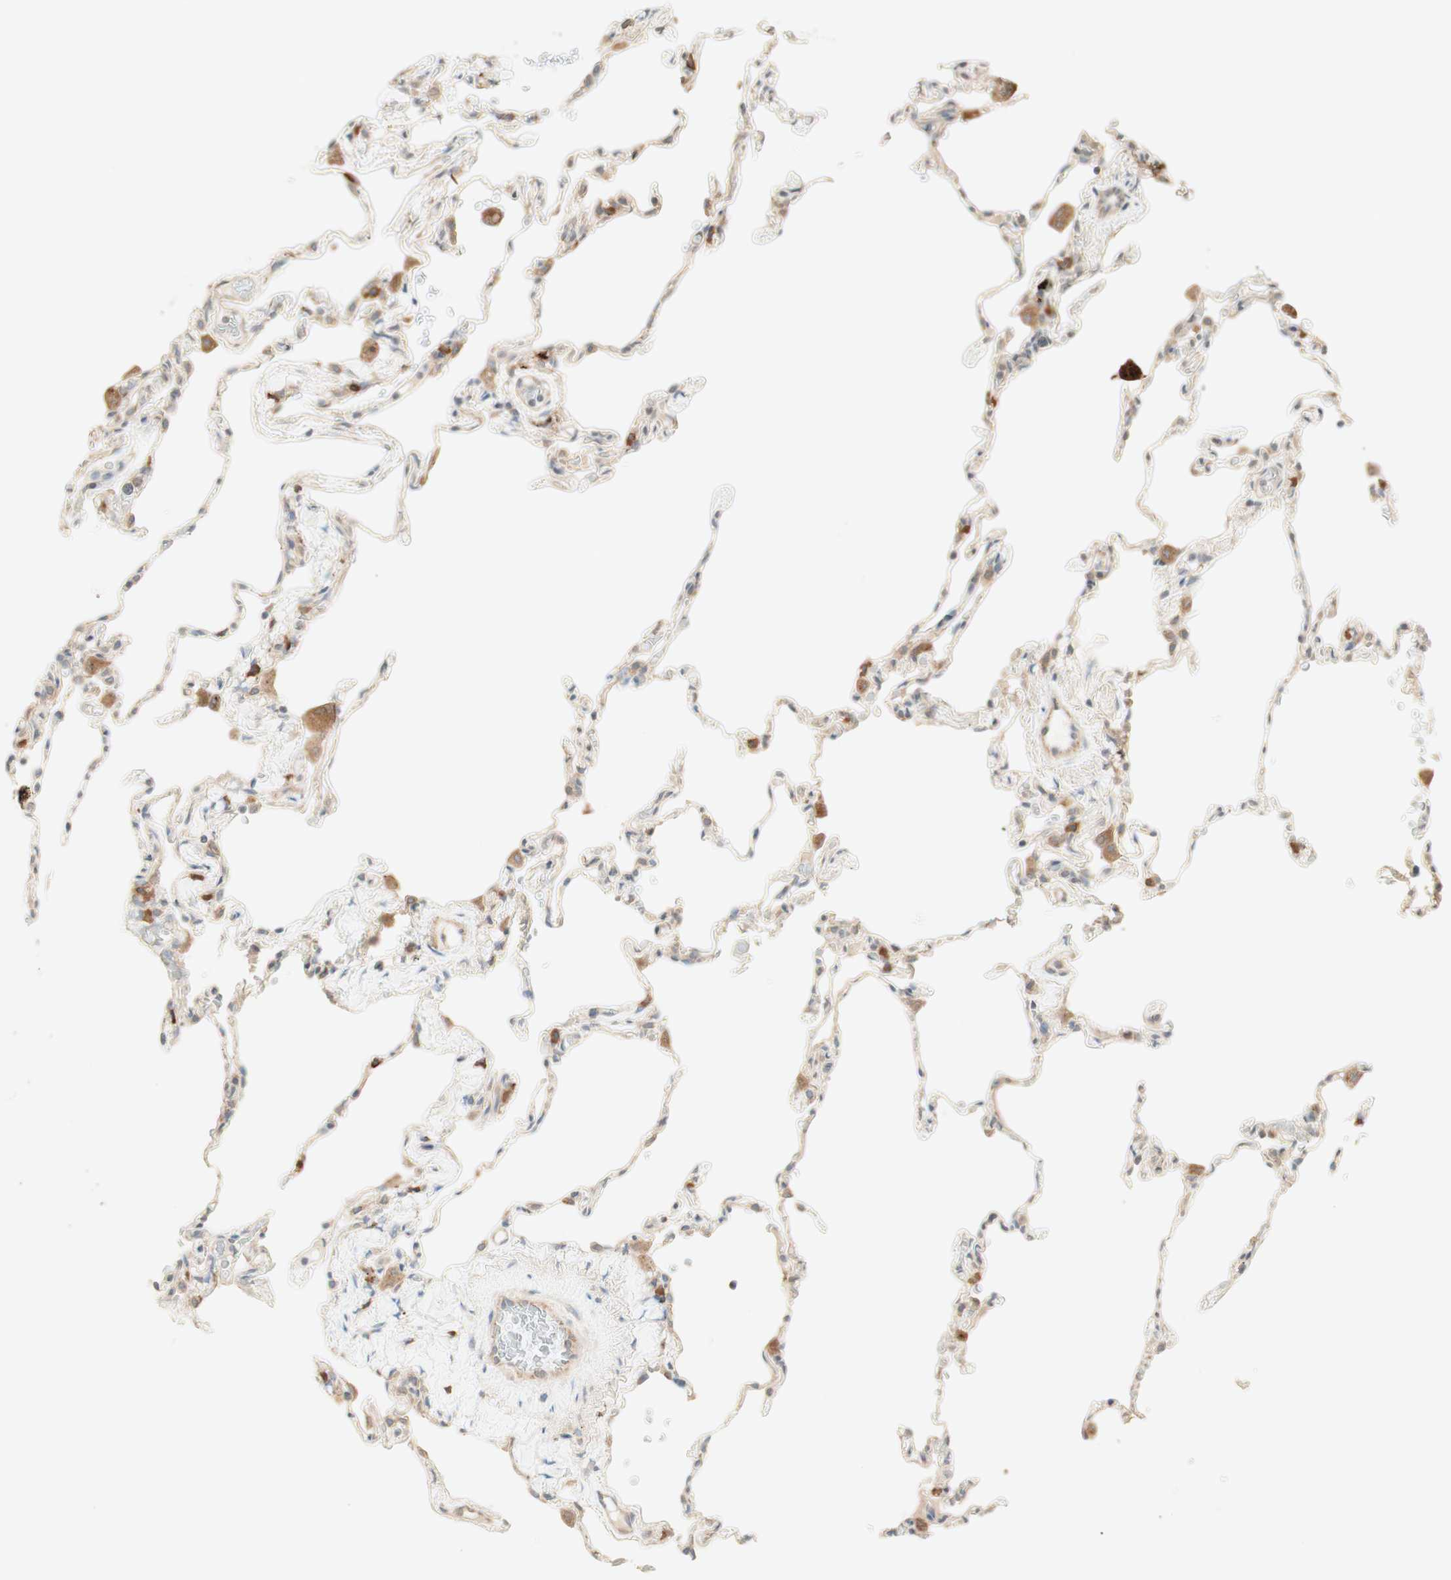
{"staining": {"intensity": "weak", "quantity": "25%-75%", "location": "cytoplasmic/membranous"}, "tissue": "lung", "cell_type": "Alveolar cells", "image_type": "normal", "snomed": [{"axis": "morphology", "description": "Normal tissue, NOS"}, {"axis": "topography", "description": "Lung"}], "caption": "Protein analysis of normal lung exhibits weak cytoplasmic/membranous staining in about 25%-75% of alveolar cells. The staining was performed using DAB (3,3'-diaminobenzidine) to visualize the protein expression in brown, while the nuclei were stained in blue with hematoxylin (Magnification: 20x).", "gene": "CLCN2", "patient": {"sex": "male", "age": 59}}